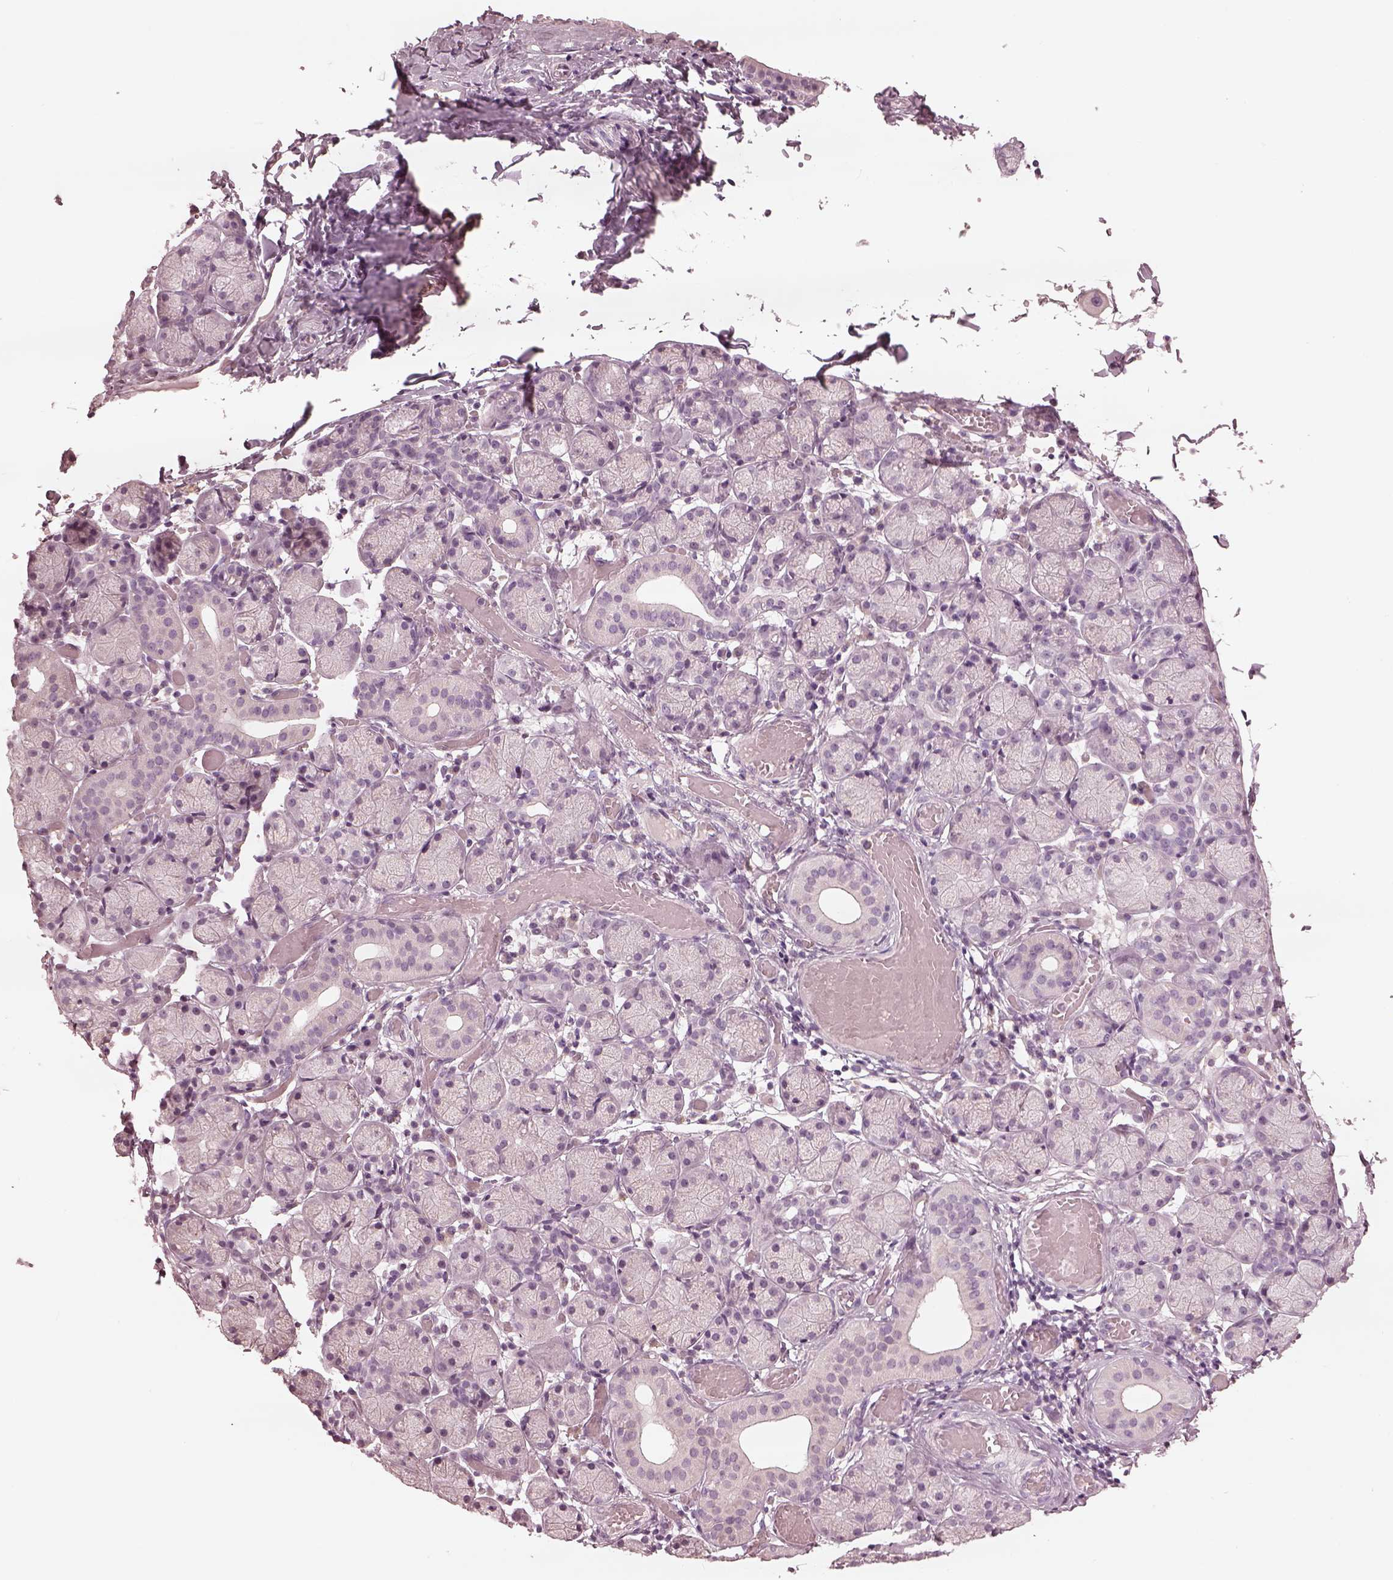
{"staining": {"intensity": "negative", "quantity": "none", "location": "none"}, "tissue": "salivary gland", "cell_type": "Glandular cells", "image_type": "normal", "snomed": [{"axis": "morphology", "description": "Normal tissue, NOS"}, {"axis": "topography", "description": "Salivary gland"}], "caption": "IHC of unremarkable human salivary gland demonstrates no expression in glandular cells. (Brightfield microscopy of DAB immunohistochemistry at high magnification).", "gene": "MIA", "patient": {"sex": "female", "age": 24}}